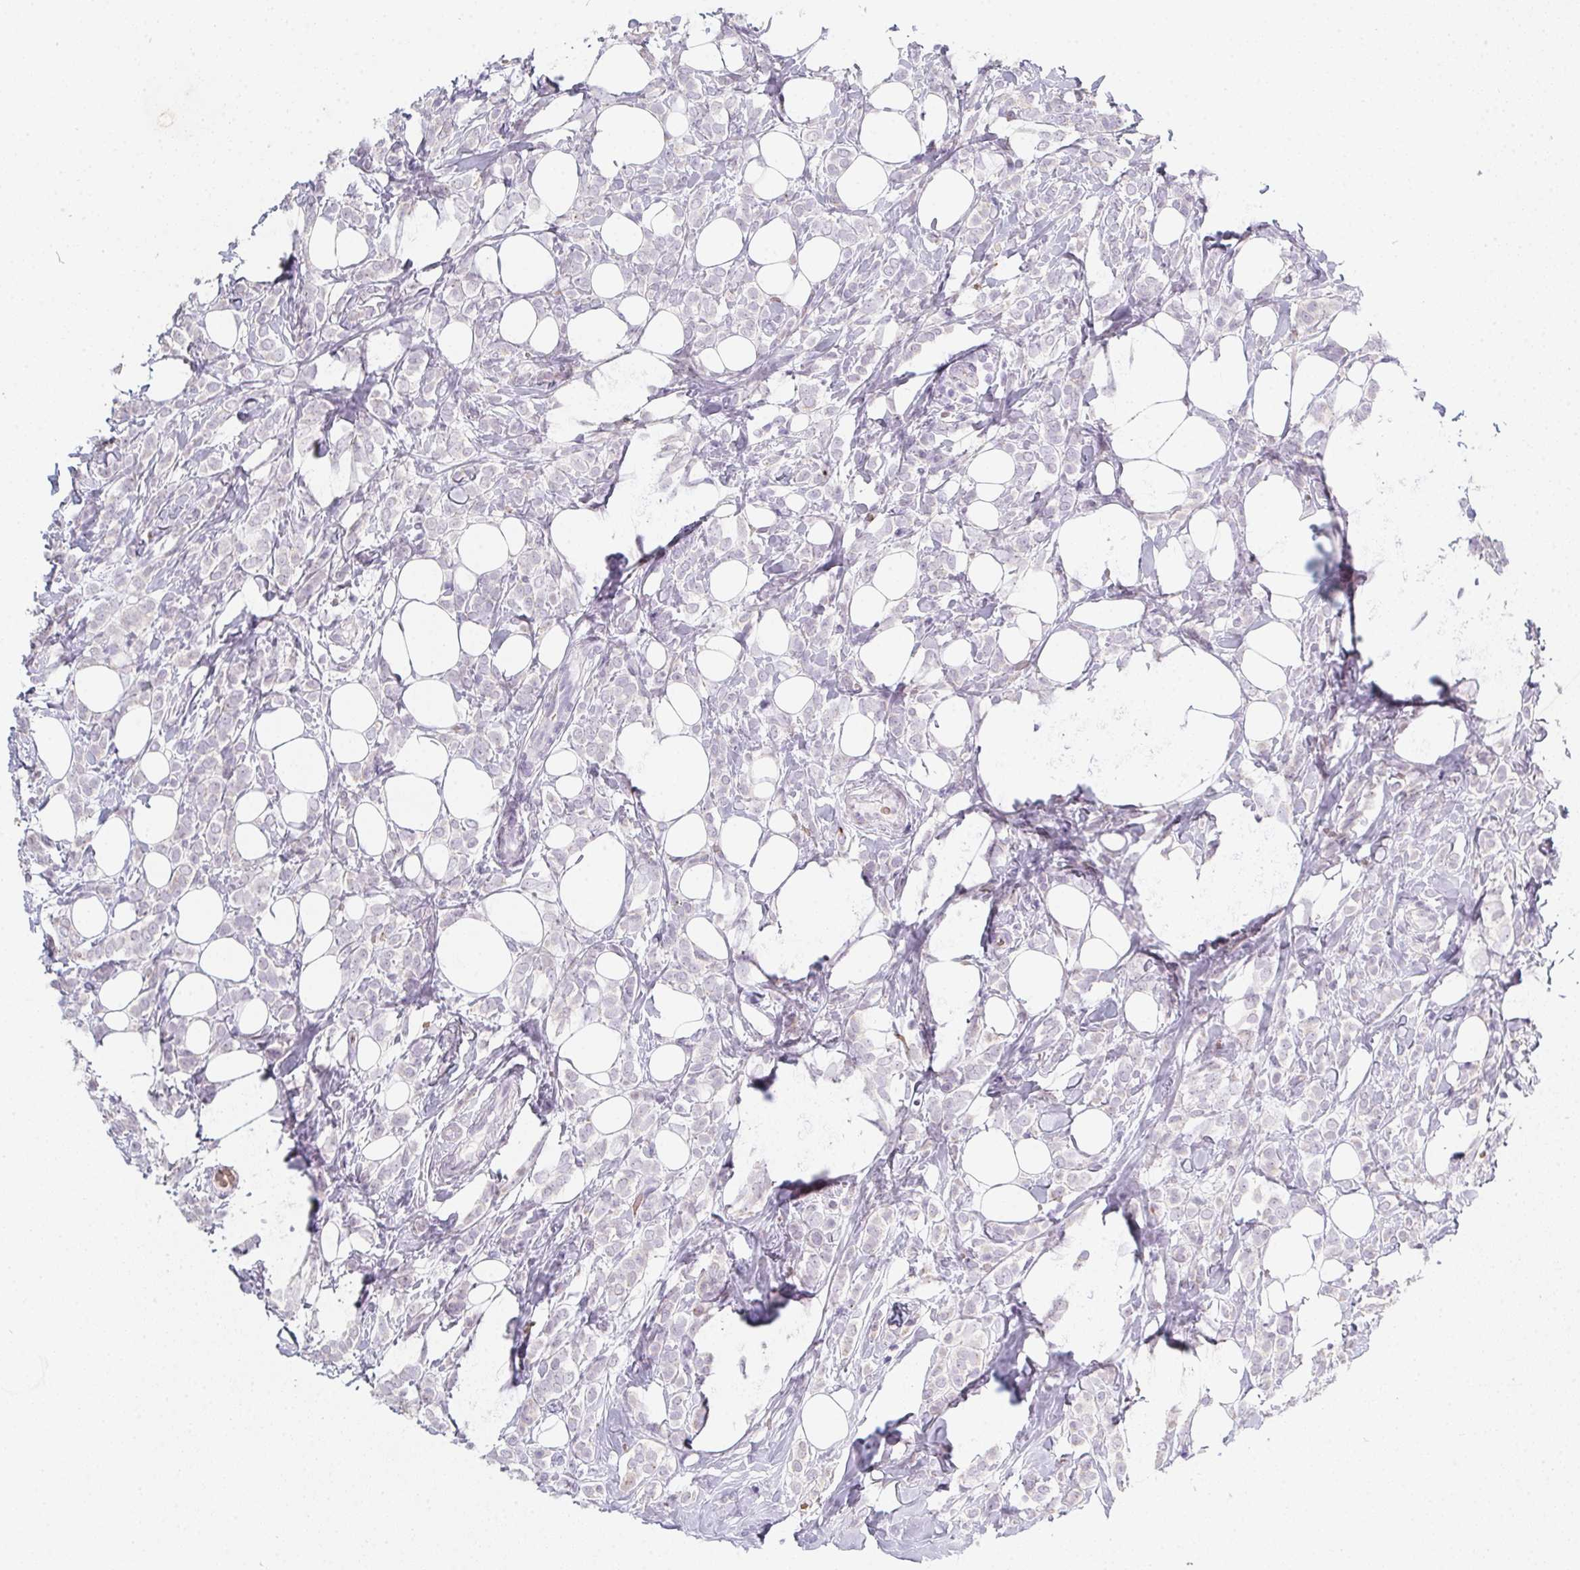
{"staining": {"intensity": "negative", "quantity": "none", "location": "none"}, "tissue": "breast cancer", "cell_type": "Tumor cells", "image_type": "cancer", "snomed": [{"axis": "morphology", "description": "Lobular carcinoma"}, {"axis": "topography", "description": "Breast"}], "caption": "Image shows no significant protein staining in tumor cells of breast cancer. (DAB (3,3'-diaminobenzidine) IHC, high magnification).", "gene": "DCD", "patient": {"sex": "female", "age": 49}}